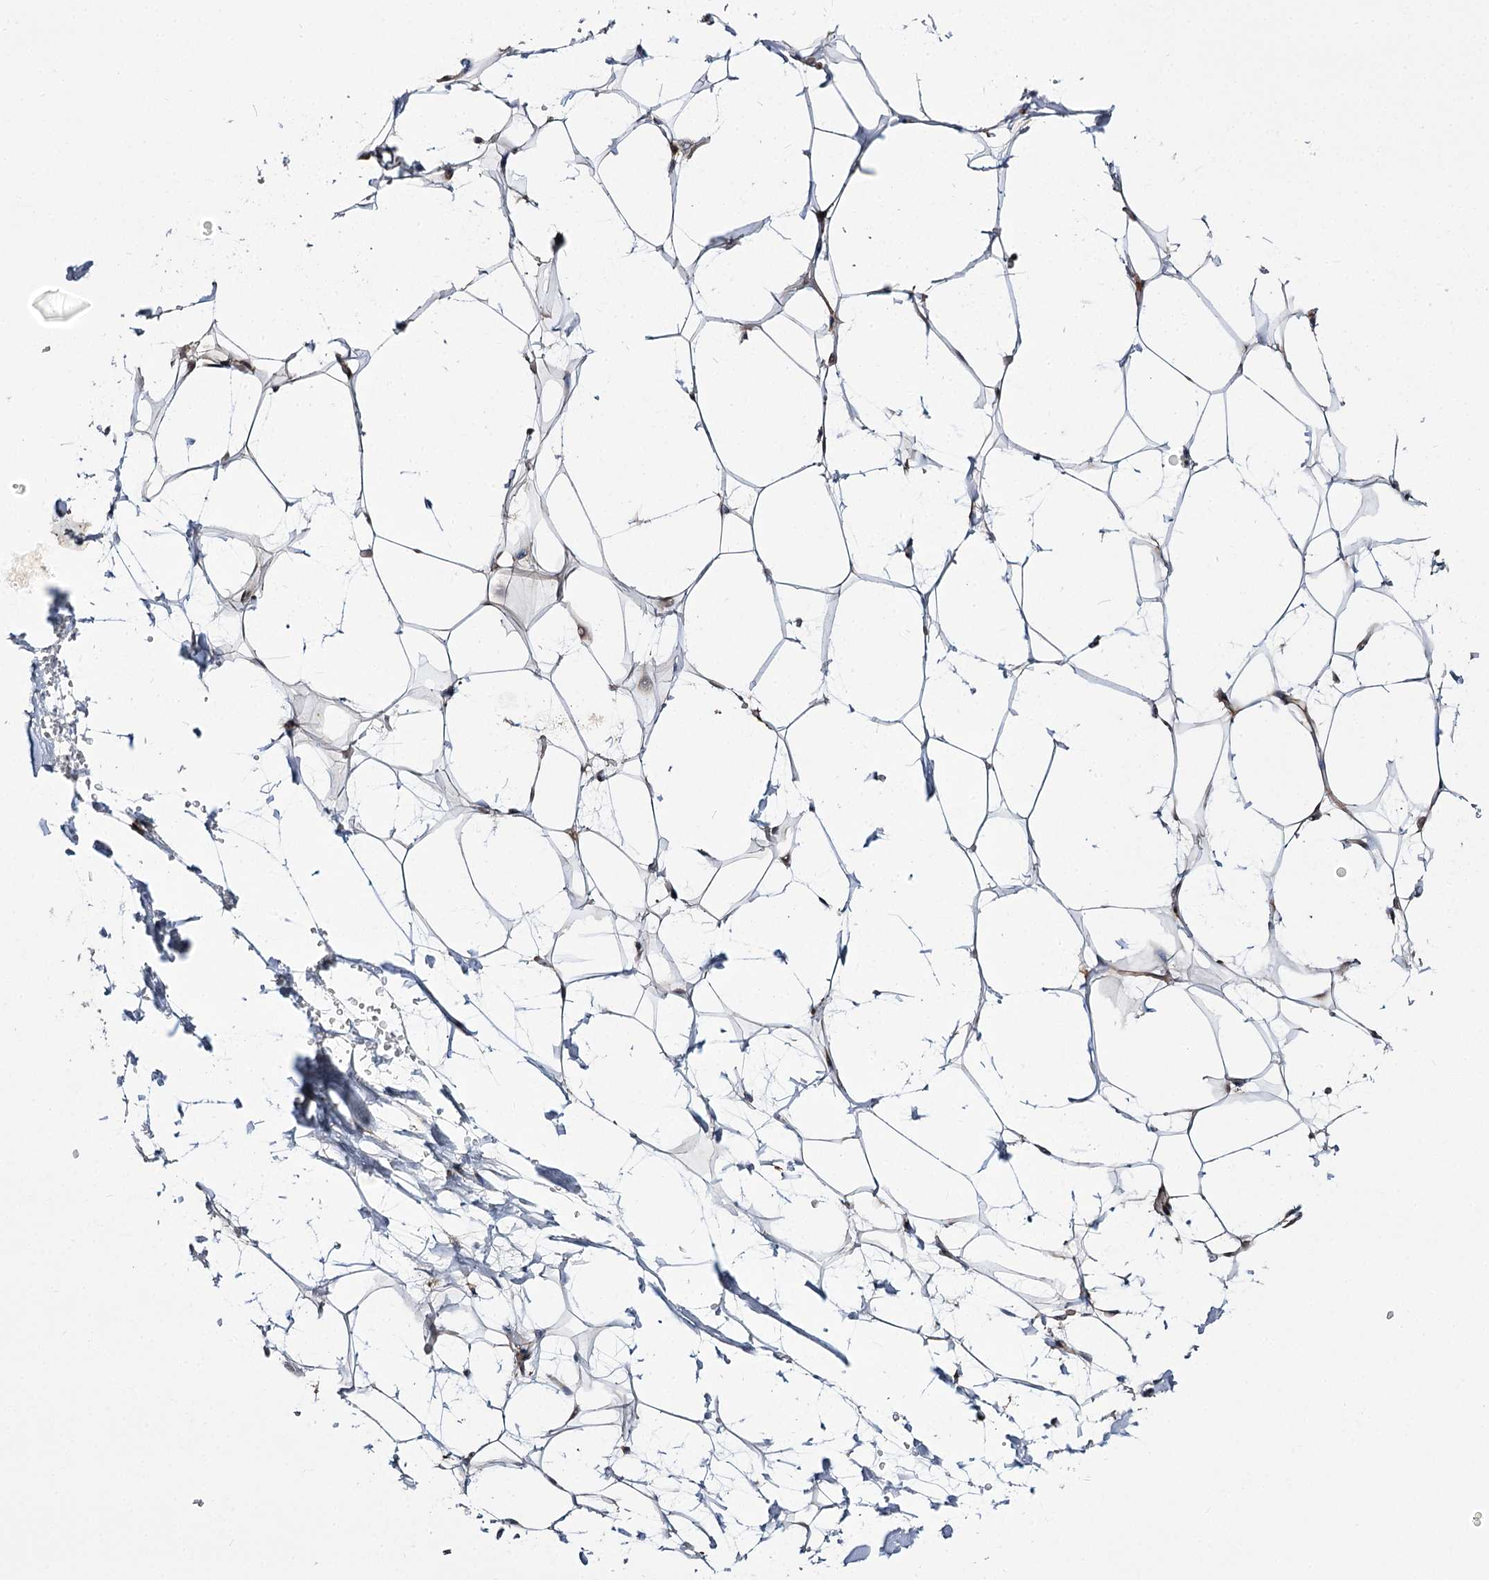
{"staining": {"intensity": "moderate", "quantity": "<25%", "location": "cytoplasmic/membranous"}, "tissue": "adipose tissue", "cell_type": "Adipocytes", "image_type": "normal", "snomed": [{"axis": "morphology", "description": "Normal tissue, NOS"}, {"axis": "topography", "description": "Breast"}], "caption": "Immunohistochemical staining of unremarkable adipose tissue demonstrates moderate cytoplasmic/membranous protein expression in approximately <25% of adipocytes.", "gene": "C11orf80", "patient": {"sex": "female", "age": 26}}